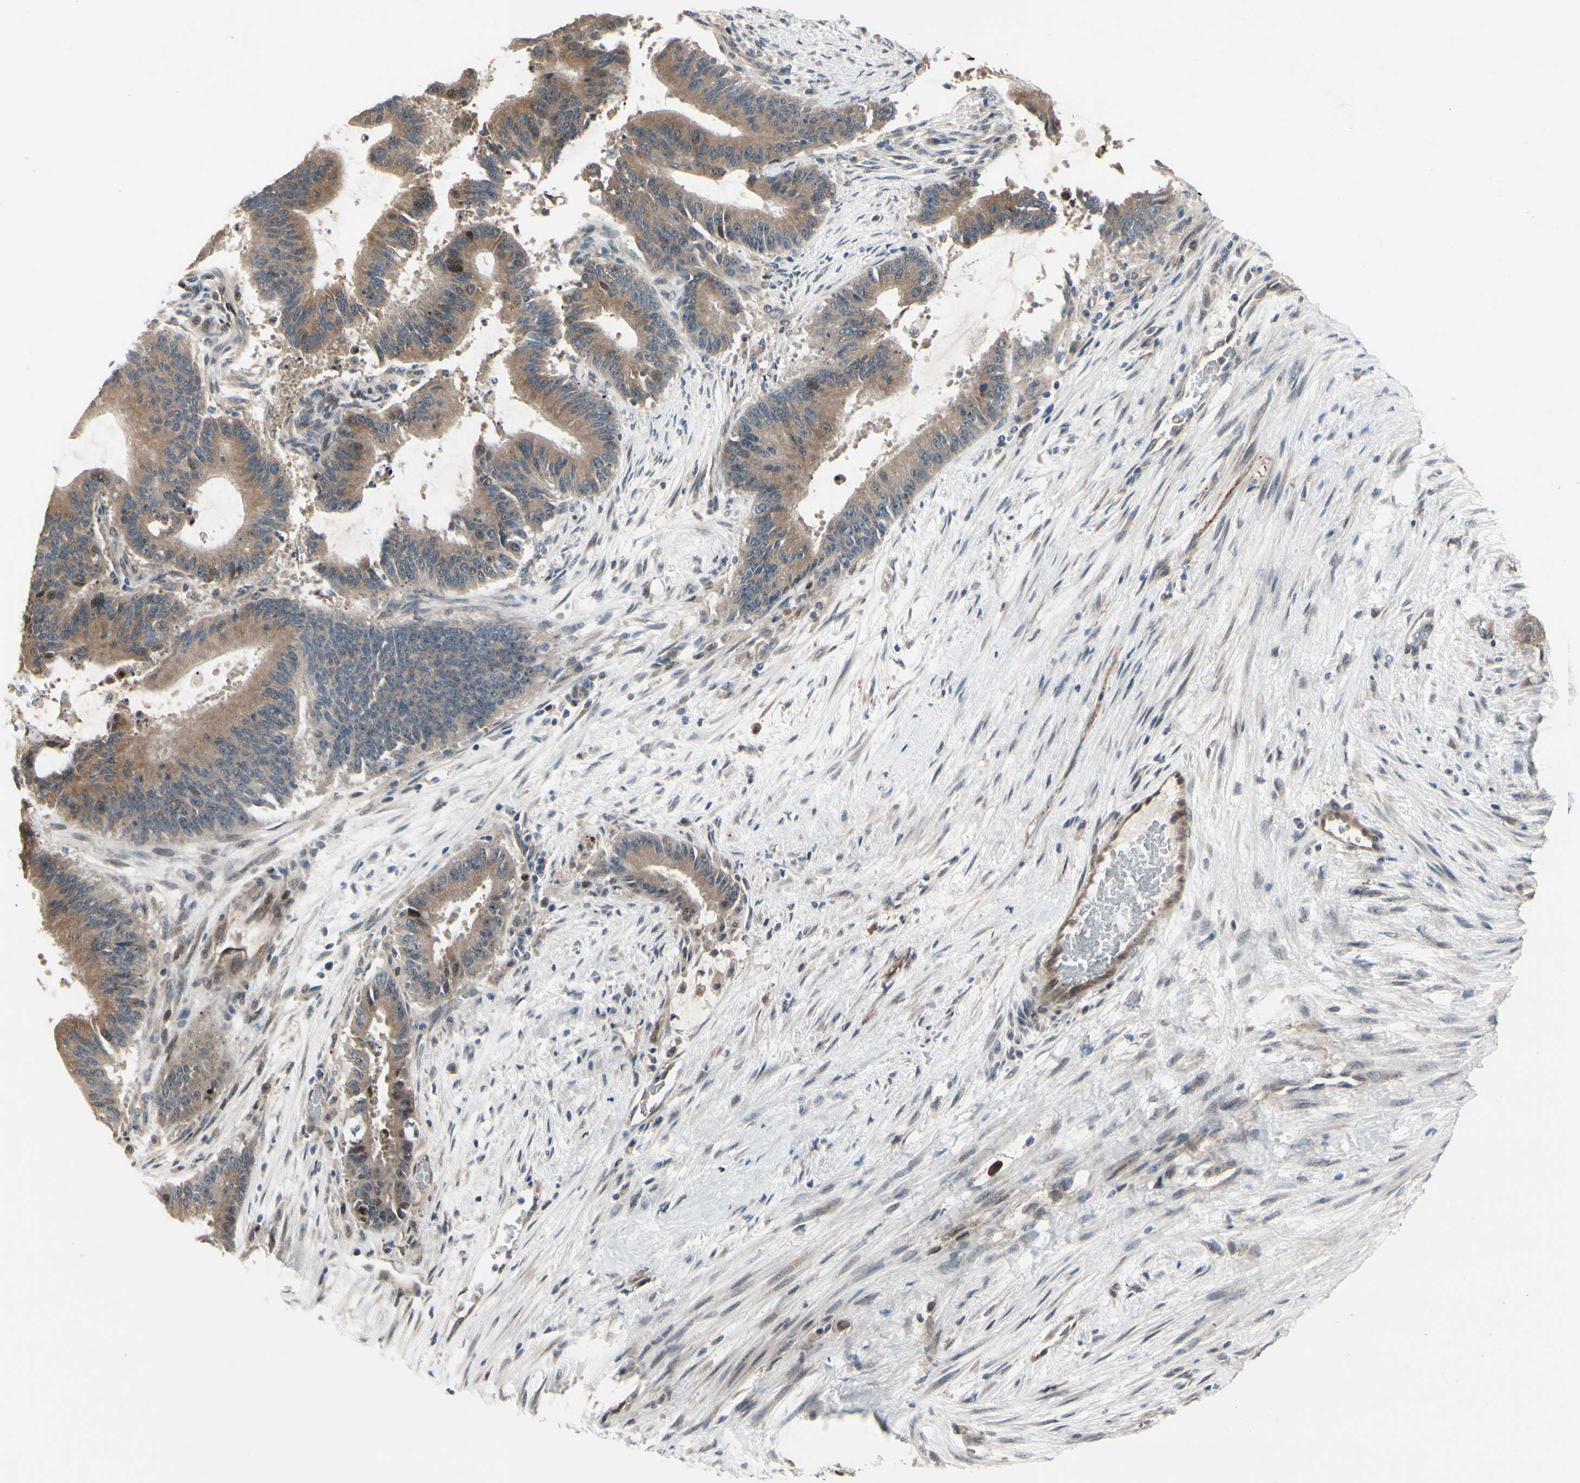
{"staining": {"intensity": "moderate", "quantity": ">75%", "location": "cytoplasmic/membranous"}, "tissue": "liver cancer", "cell_type": "Tumor cells", "image_type": "cancer", "snomed": [{"axis": "morphology", "description": "Cholangiocarcinoma"}, {"axis": "topography", "description": "Liver"}], "caption": "Moderate cytoplasmic/membranous protein positivity is present in approximately >75% of tumor cells in liver cholangiocarcinoma.", "gene": "SNX29", "patient": {"sex": "female", "age": 73}}